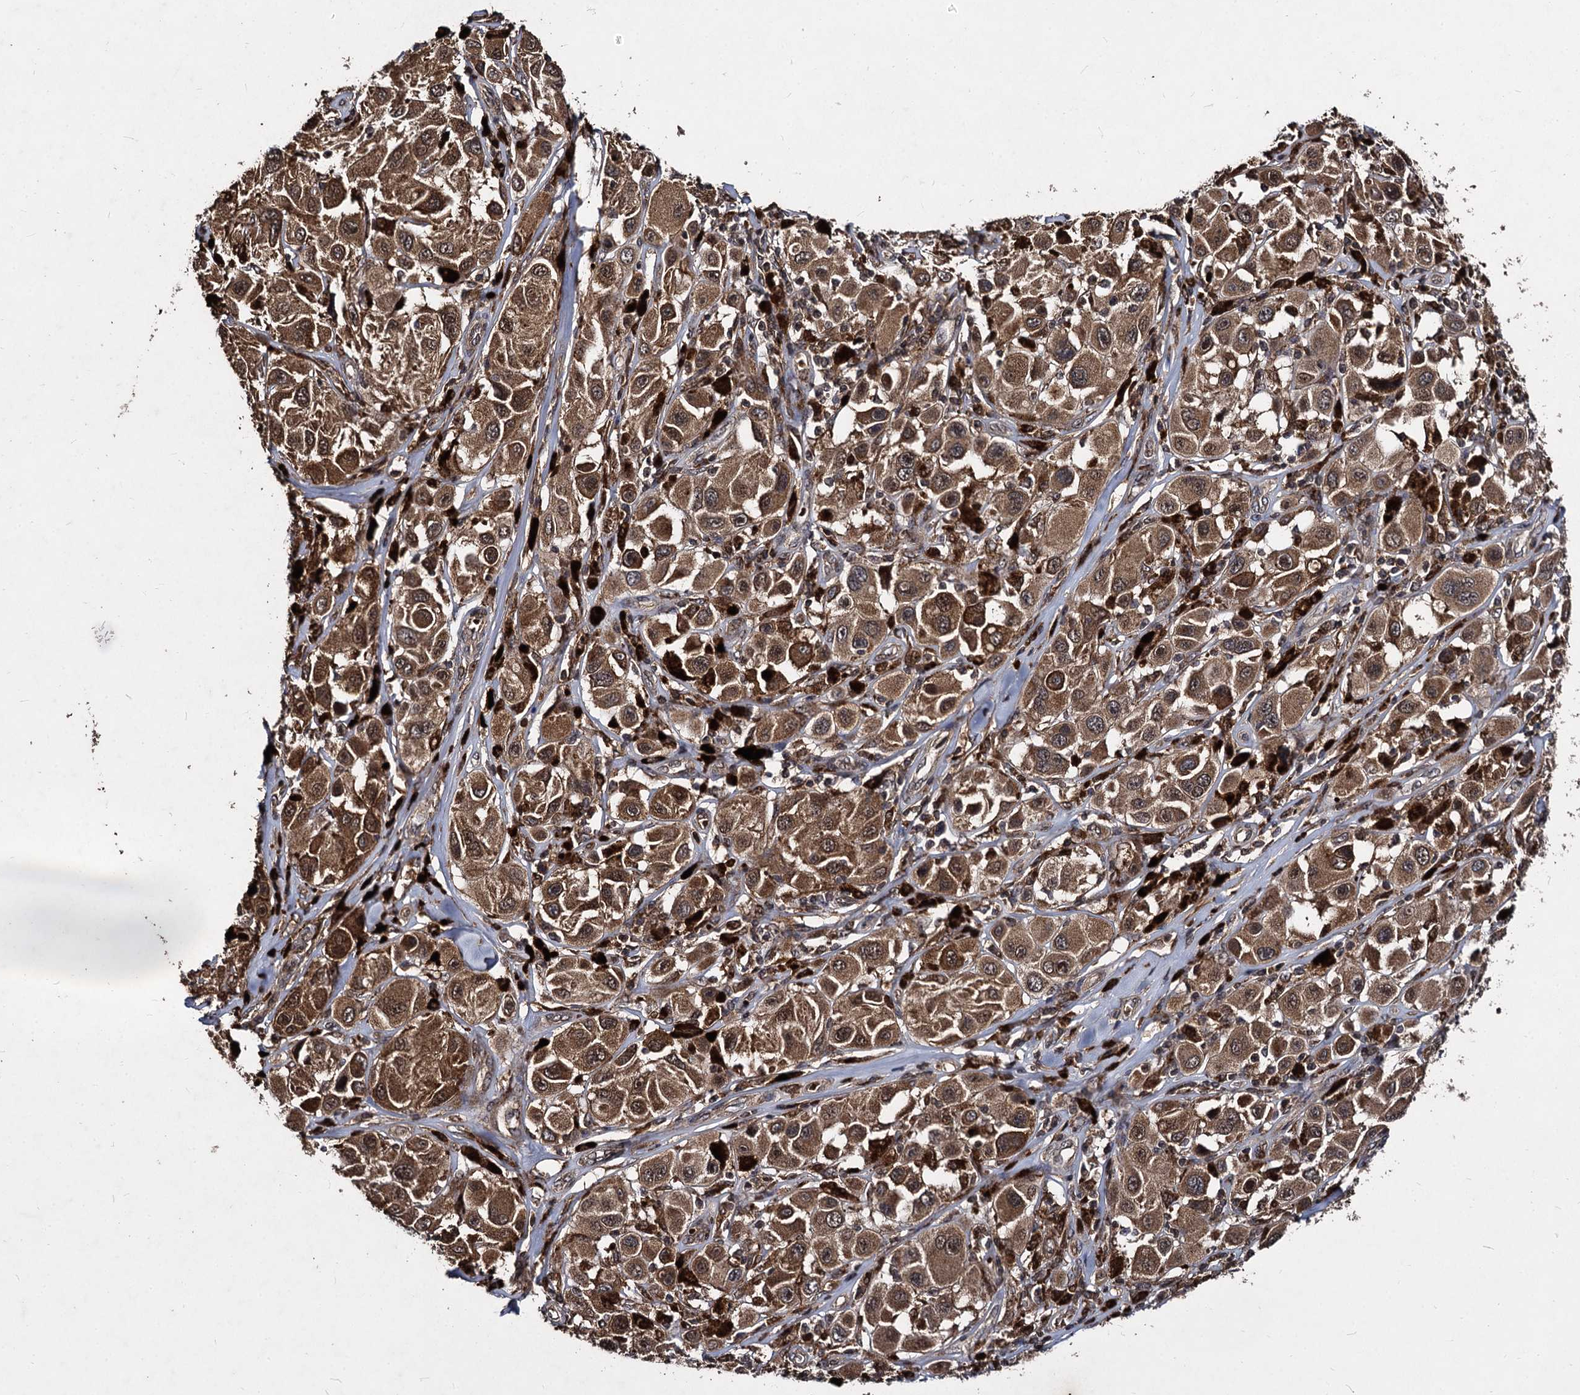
{"staining": {"intensity": "moderate", "quantity": ">75%", "location": "cytoplasmic/membranous"}, "tissue": "melanoma", "cell_type": "Tumor cells", "image_type": "cancer", "snomed": [{"axis": "morphology", "description": "Malignant melanoma, Metastatic site"}, {"axis": "topography", "description": "Skin"}], "caption": "Malignant melanoma (metastatic site) was stained to show a protein in brown. There is medium levels of moderate cytoplasmic/membranous staining in about >75% of tumor cells.", "gene": "BCL2L2", "patient": {"sex": "male", "age": 41}}